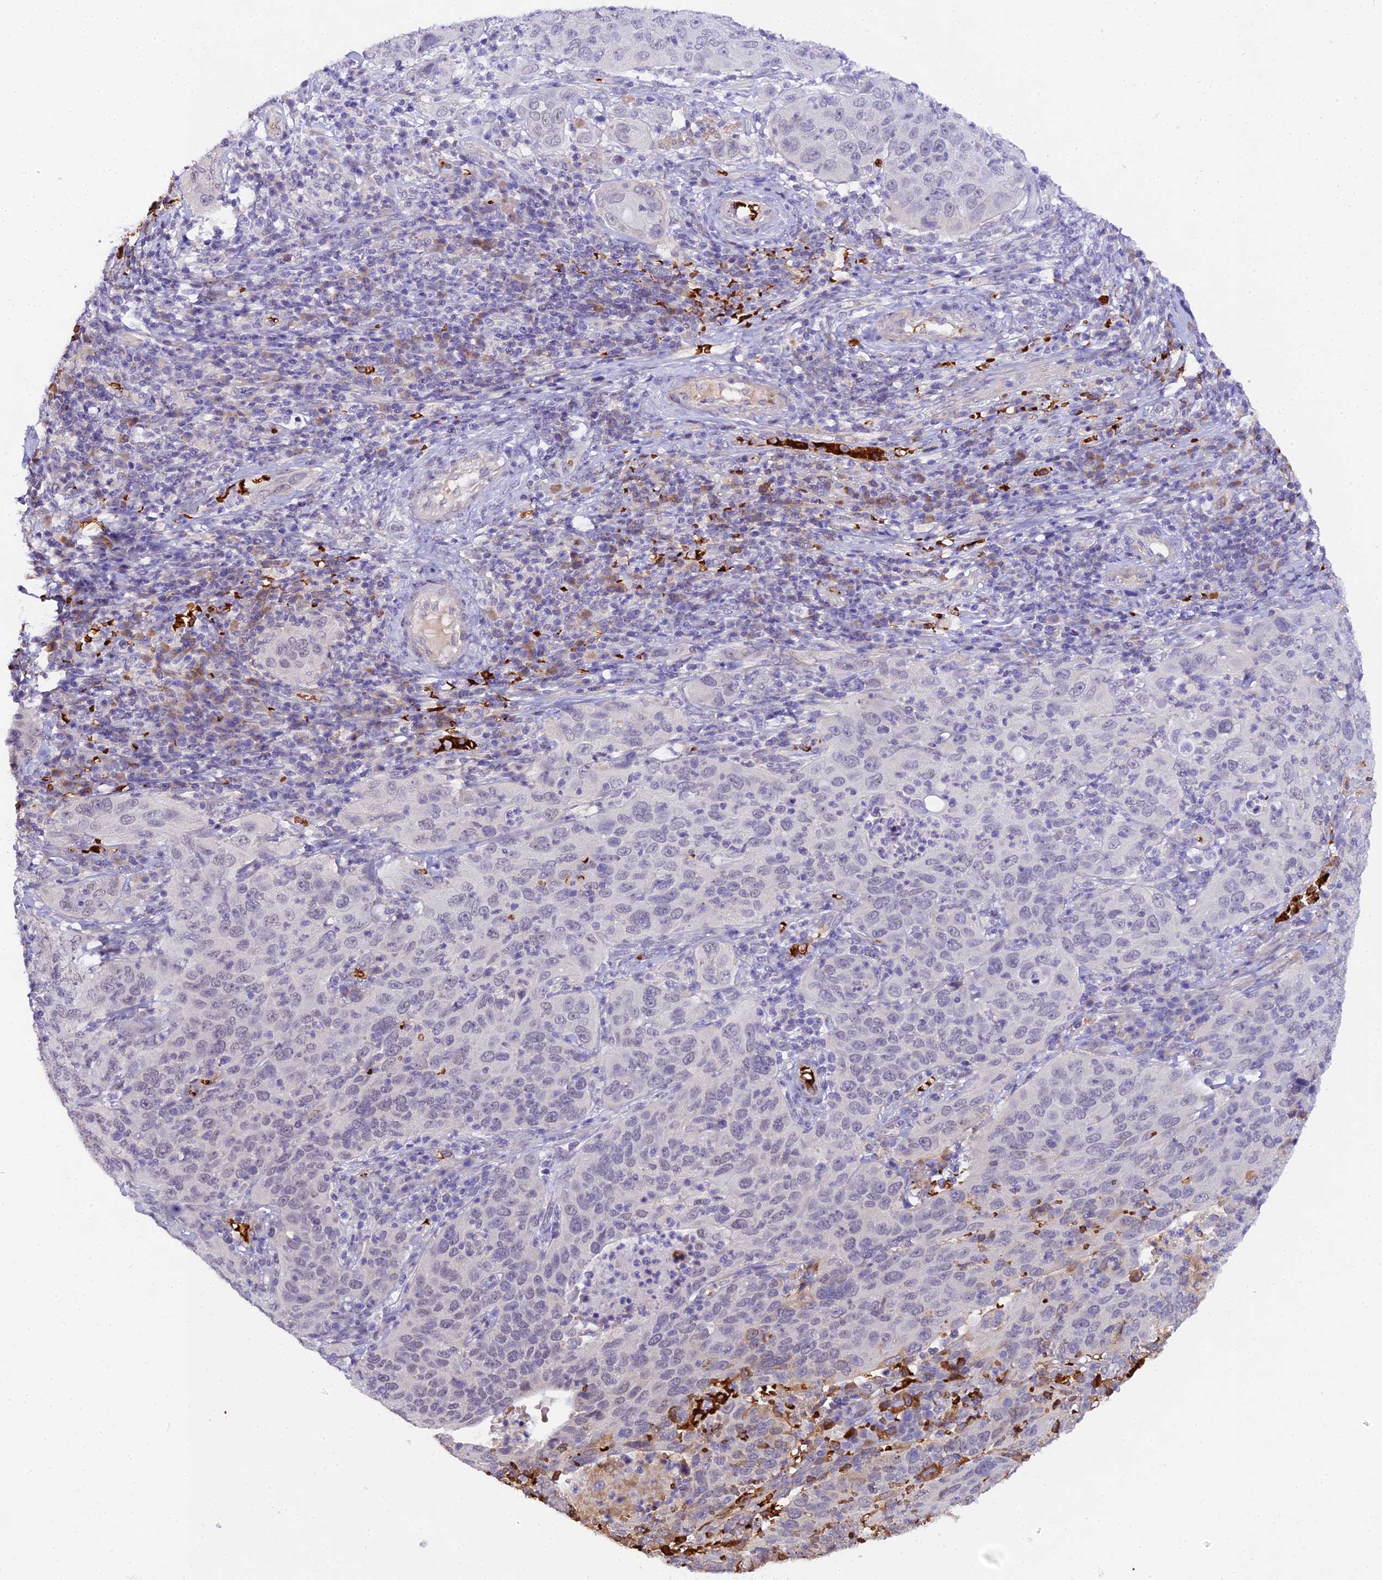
{"staining": {"intensity": "weak", "quantity": "<25%", "location": "cytoplasmic/membranous"}, "tissue": "cervical cancer", "cell_type": "Tumor cells", "image_type": "cancer", "snomed": [{"axis": "morphology", "description": "Squamous cell carcinoma, NOS"}, {"axis": "topography", "description": "Cervix"}], "caption": "Cervical cancer was stained to show a protein in brown. There is no significant positivity in tumor cells.", "gene": "CFAP45", "patient": {"sex": "female", "age": 36}}